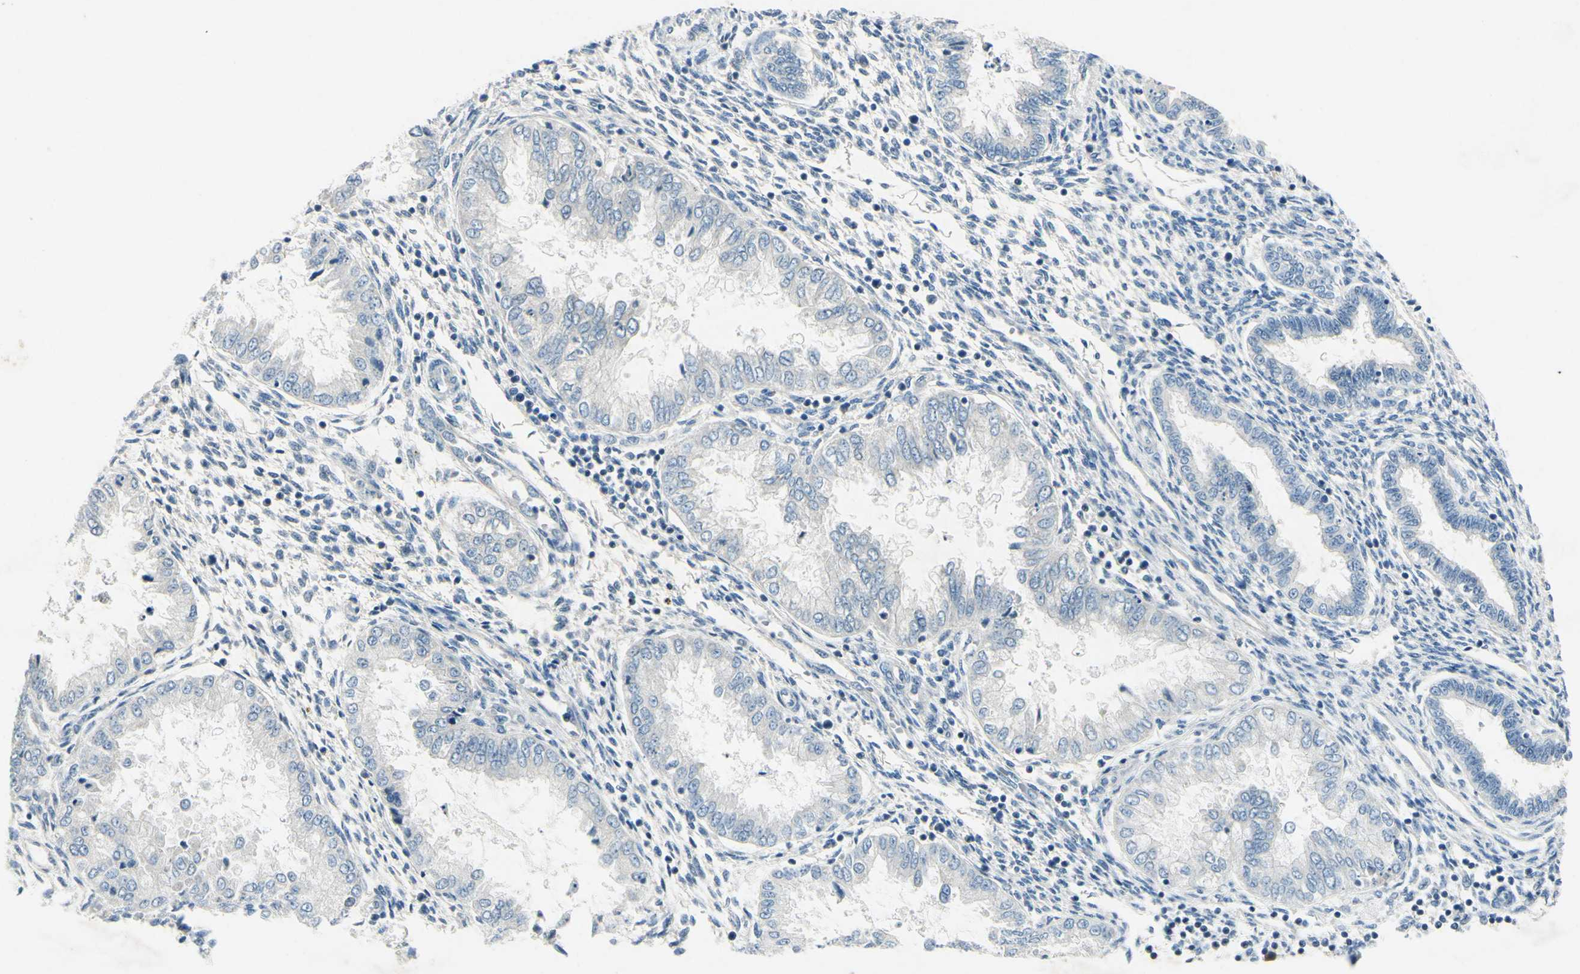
{"staining": {"intensity": "negative", "quantity": "none", "location": "none"}, "tissue": "endometrium", "cell_type": "Cells in endometrial stroma", "image_type": "normal", "snomed": [{"axis": "morphology", "description": "Normal tissue, NOS"}, {"axis": "topography", "description": "Endometrium"}], "caption": "IHC of unremarkable human endometrium shows no positivity in cells in endometrial stroma.", "gene": "SNAP91", "patient": {"sex": "female", "age": 33}}